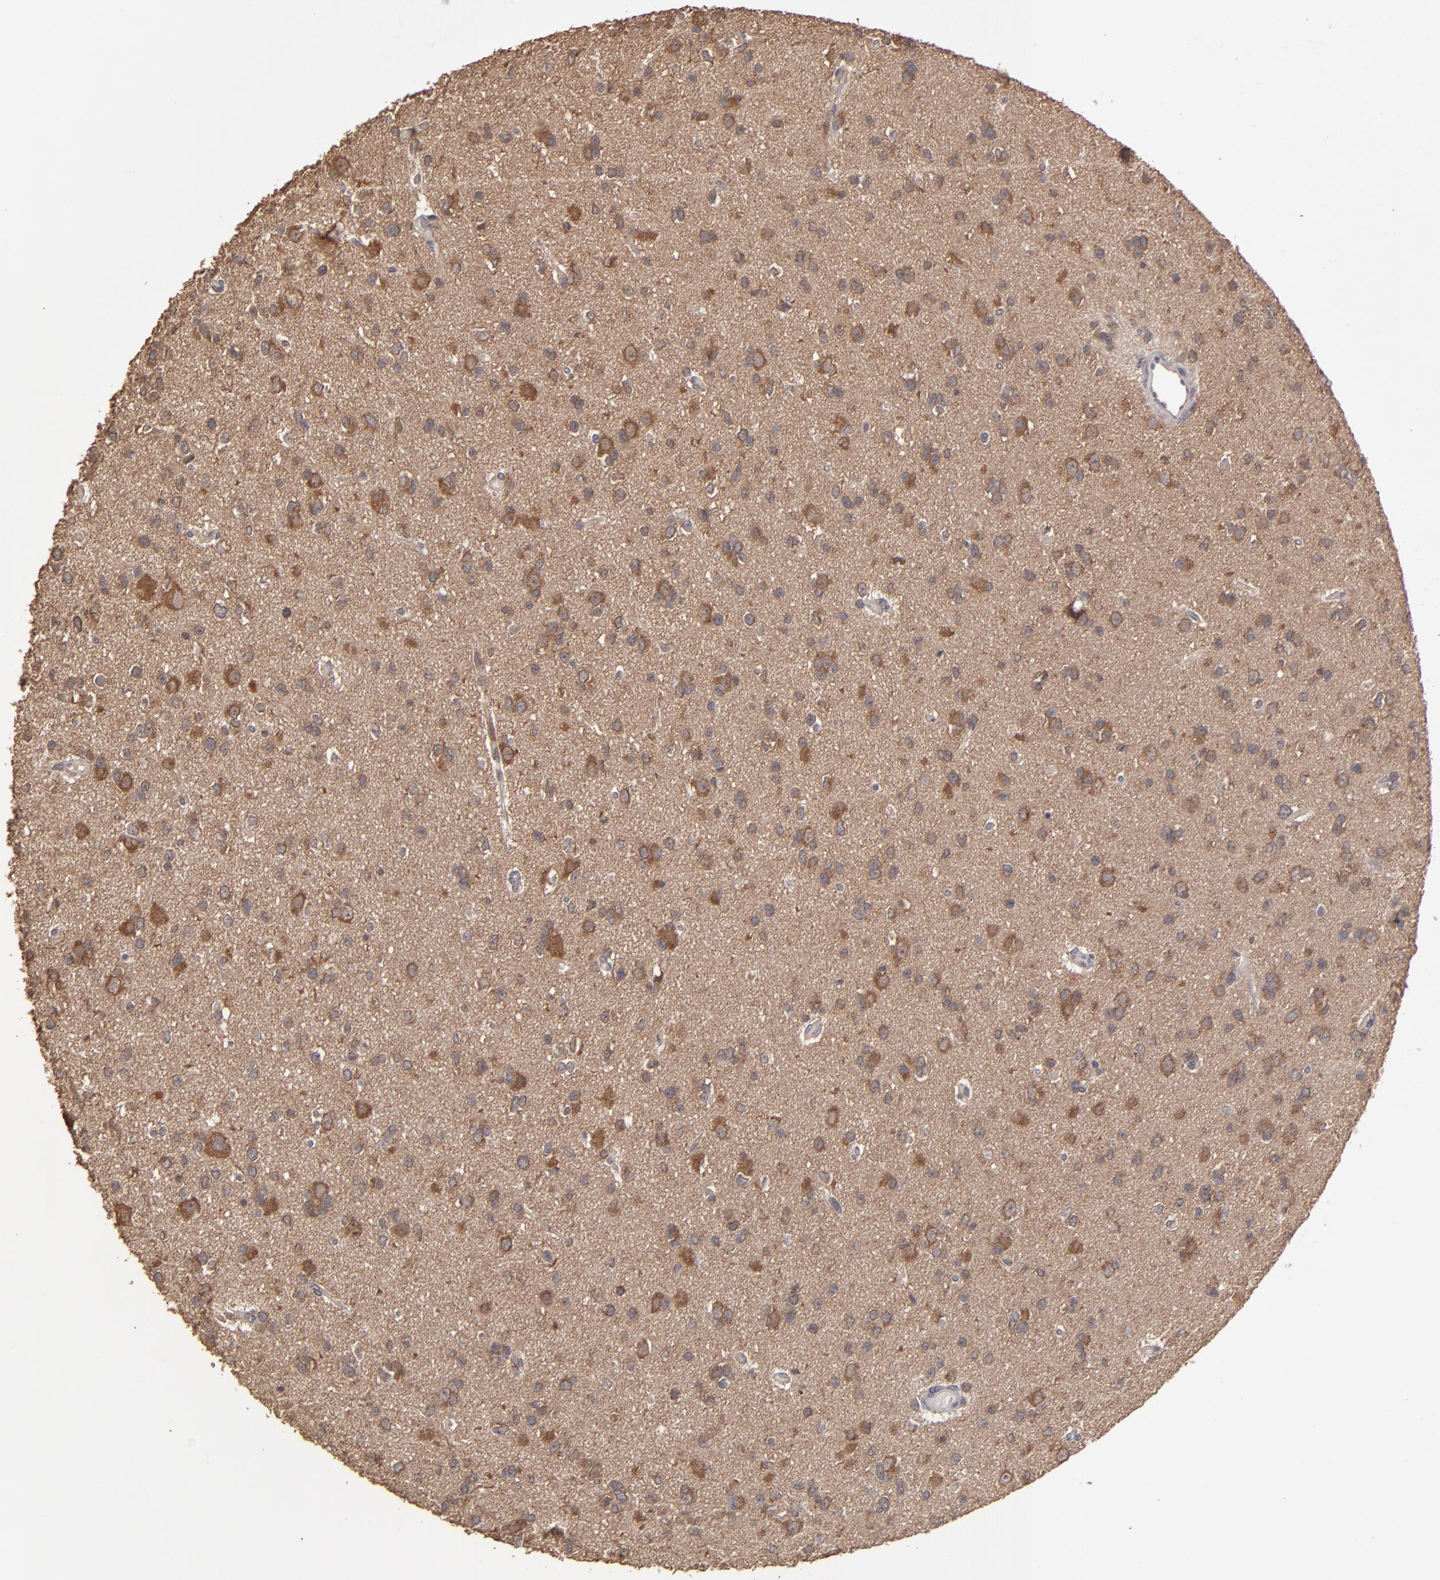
{"staining": {"intensity": "moderate", "quantity": ">75%", "location": "cytoplasmic/membranous"}, "tissue": "glioma", "cell_type": "Tumor cells", "image_type": "cancer", "snomed": [{"axis": "morphology", "description": "Glioma, malignant, Low grade"}, {"axis": "topography", "description": "Brain"}], "caption": "Glioma tissue demonstrates moderate cytoplasmic/membranous staining in approximately >75% of tumor cells", "gene": "MMP2", "patient": {"sex": "male", "age": 42}}